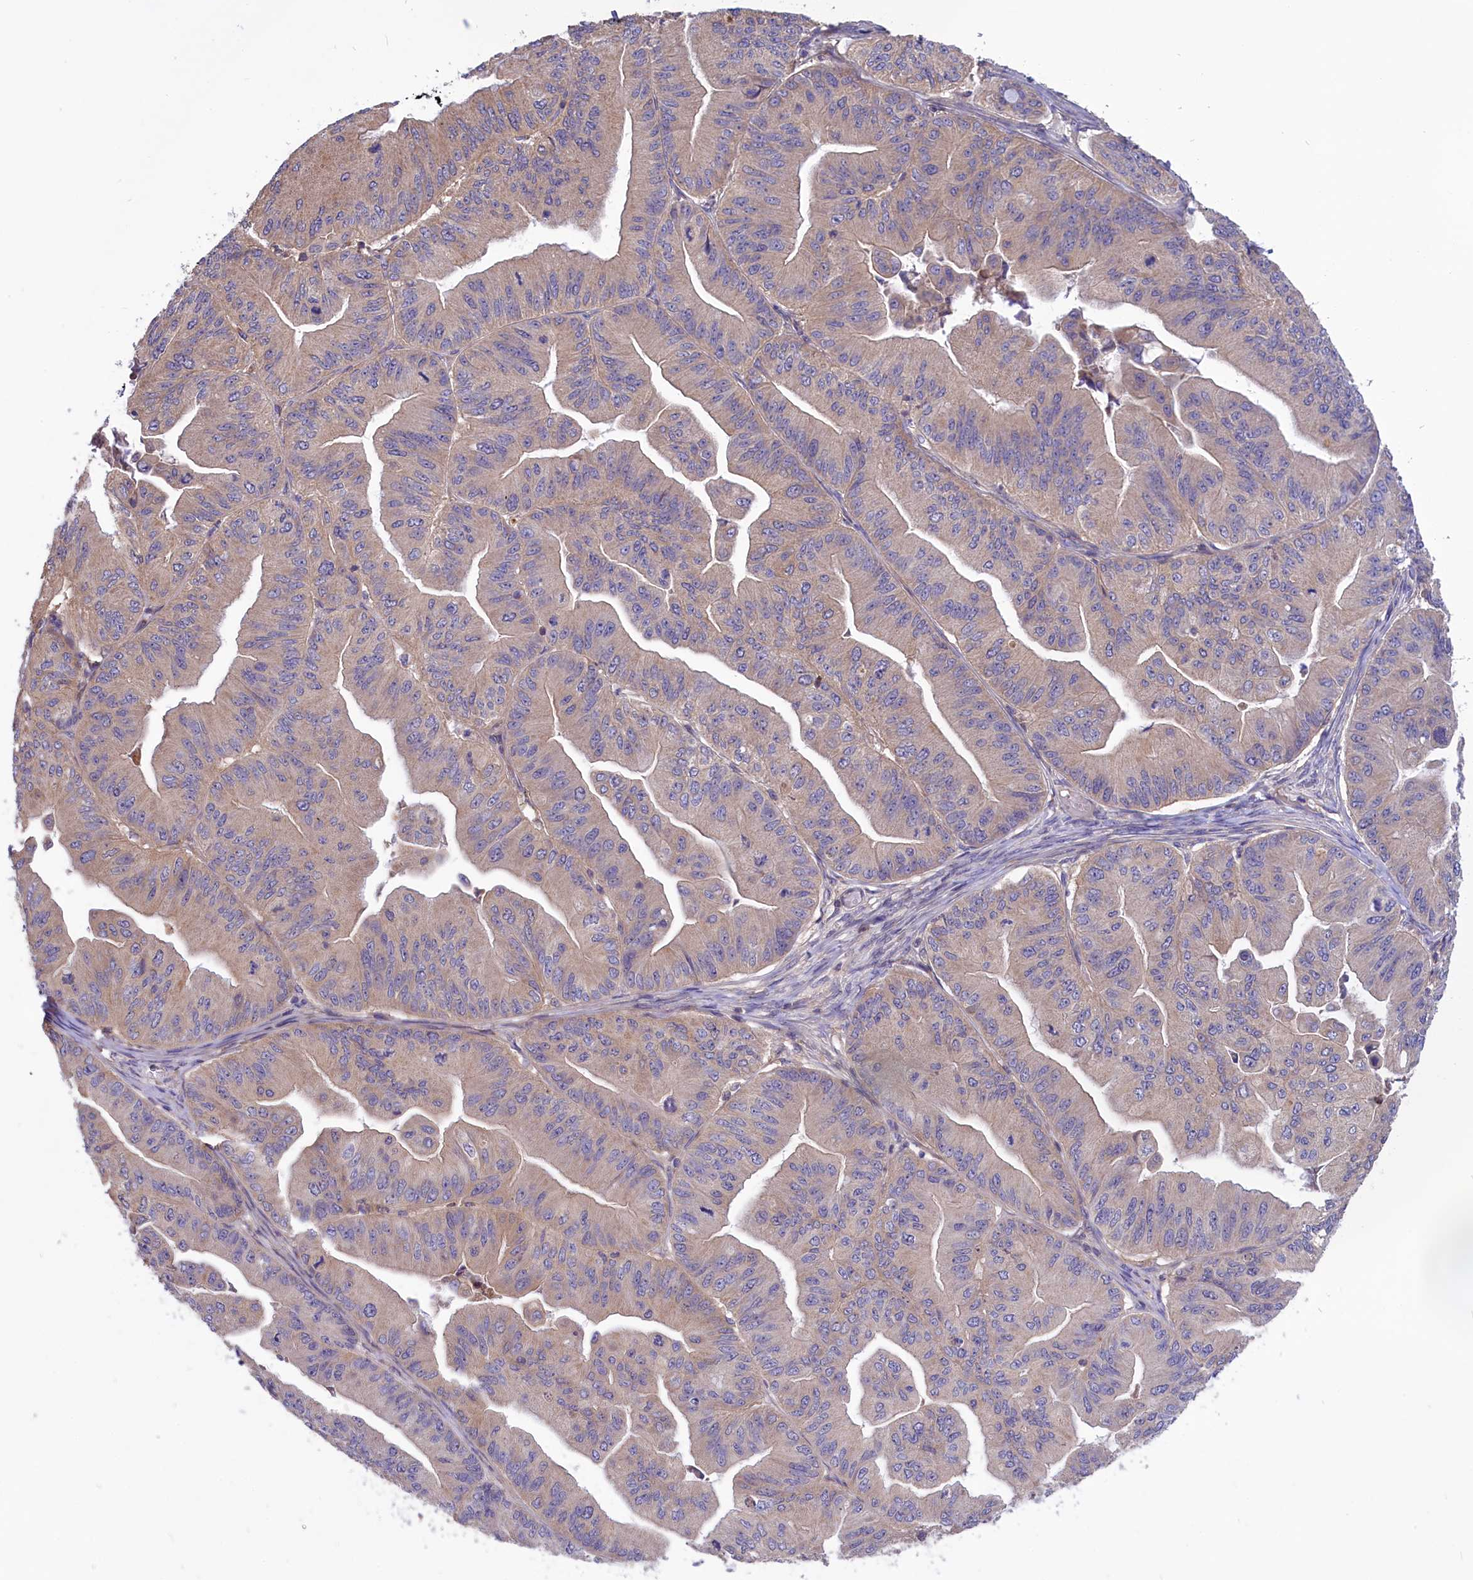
{"staining": {"intensity": "weak", "quantity": "25%-75%", "location": "cytoplasmic/membranous"}, "tissue": "ovarian cancer", "cell_type": "Tumor cells", "image_type": "cancer", "snomed": [{"axis": "morphology", "description": "Cystadenocarcinoma, mucinous, NOS"}, {"axis": "topography", "description": "Ovary"}], "caption": "Ovarian cancer stained with a protein marker displays weak staining in tumor cells.", "gene": "AMDHD2", "patient": {"sex": "female", "age": 61}}